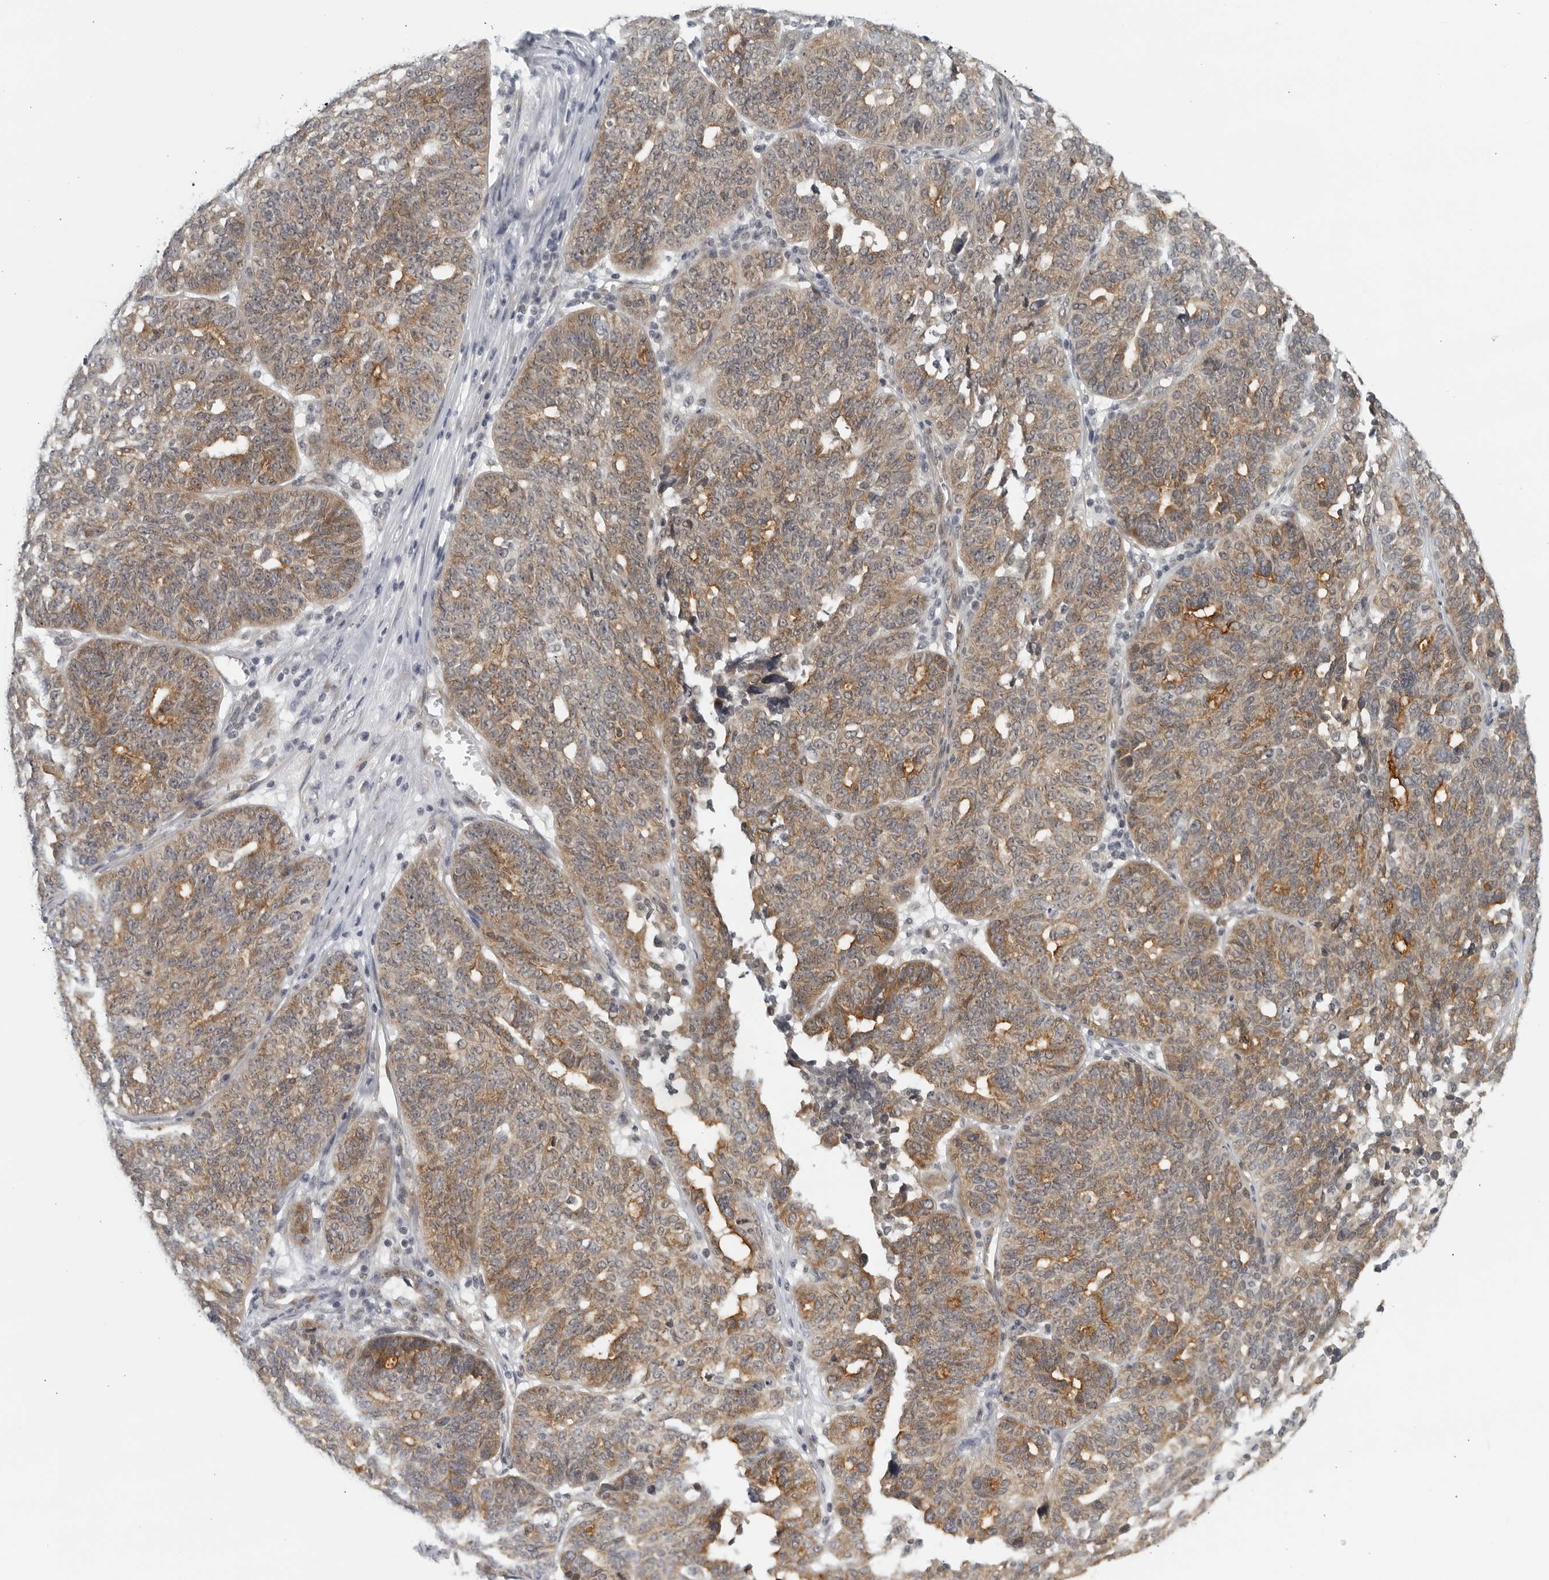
{"staining": {"intensity": "moderate", "quantity": ">75%", "location": "cytoplasmic/membranous"}, "tissue": "ovarian cancer", "cell_type": "Tumor cells", "image_type": "cancer", "snomed": [{"axis": "morphology", "description": "Cystadenocarcinoma, serous, NOS"}, {"axis": "topography", "description": "Ovary"}], "caption": "Immunohistochemistry micrograph of serous cystadenocarcinoma (ovarian) stained for a protein (brown), which reveals medium levels of moderate cytoplasmic/membranous expression in approximately >75% of tumor cells.", "gene": "RC3H1", "patient": {"sex": "female", "age": 59}}